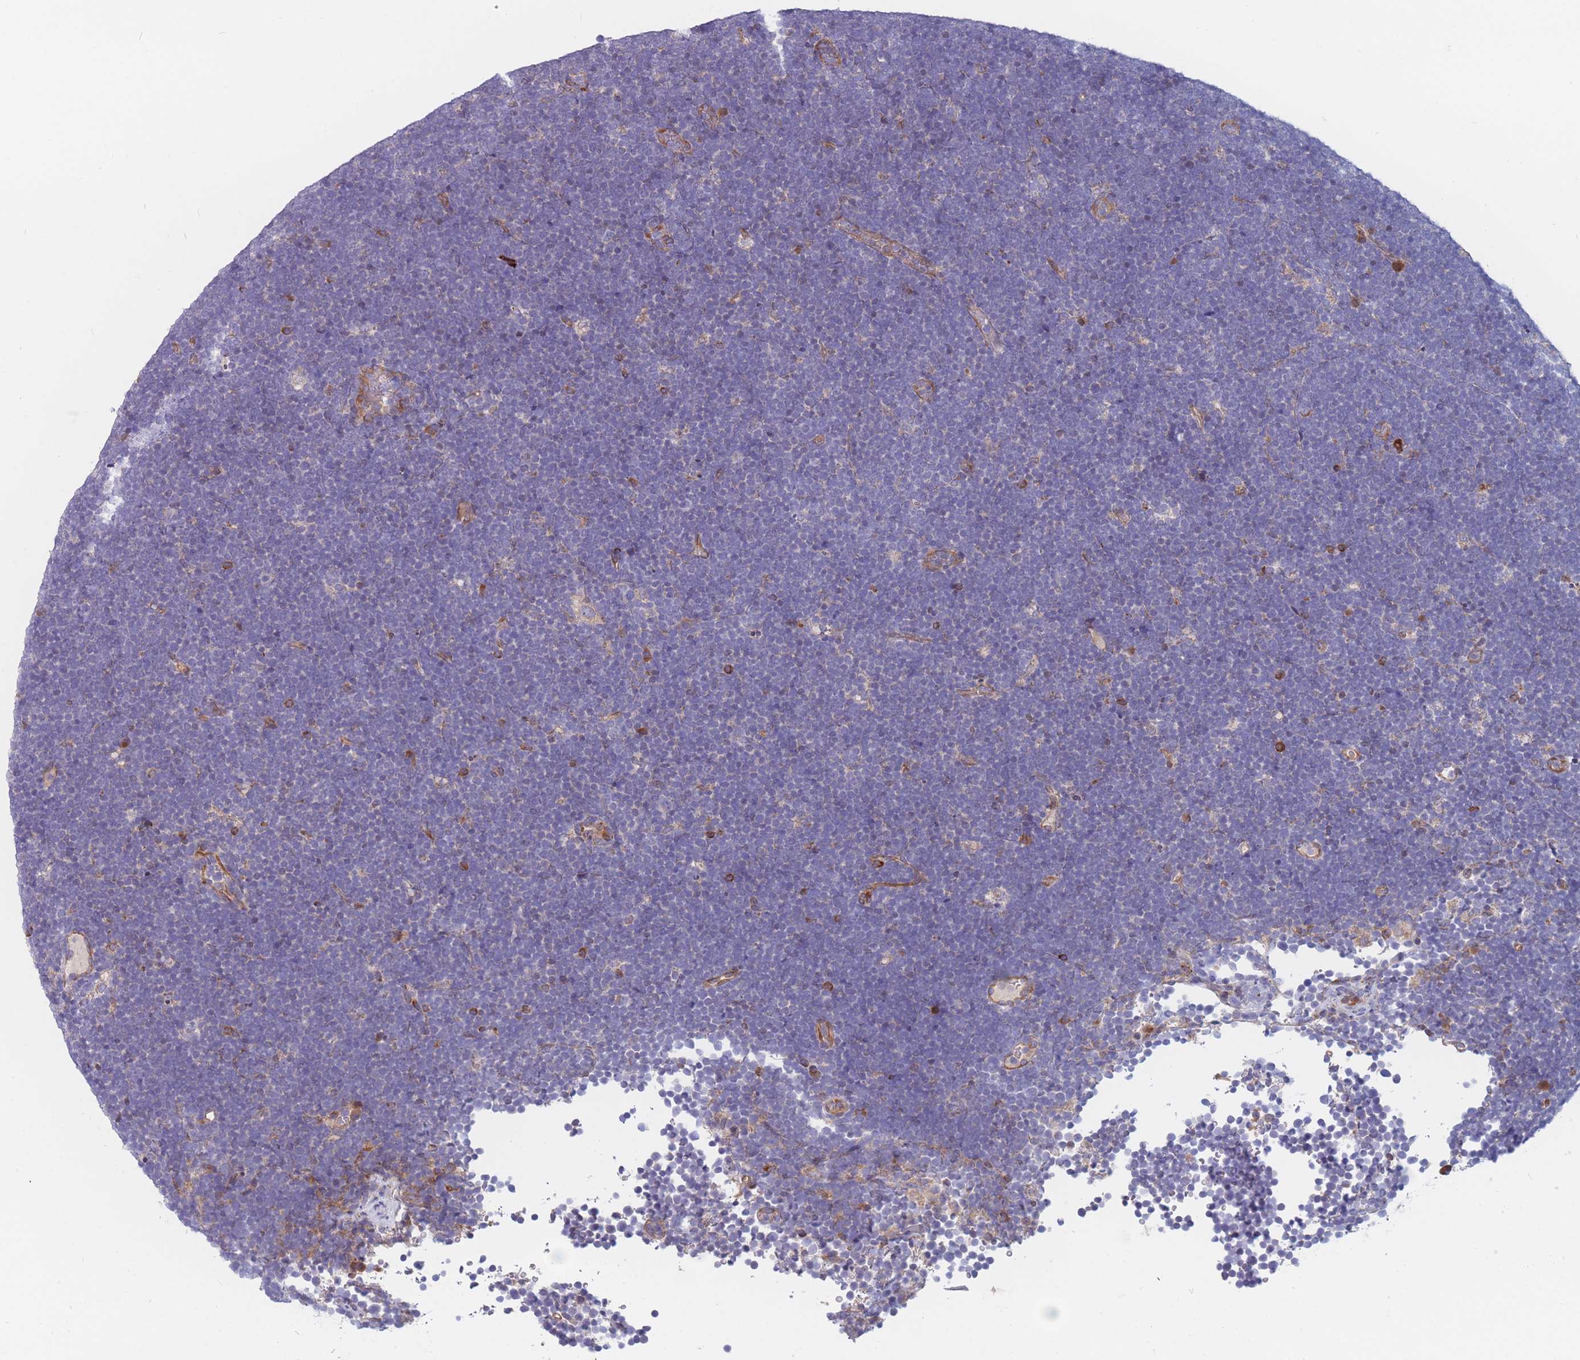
{"staining": {"intensity": "negative", "quantity": "none", "location": "none"}, "tissue": "lymphoma", "cell_type": "Tumor cells", "image_type": "cancer", "snomed": [{"axis": "morphology", "description": "Malignant lymphoma, non-Hodgkin's type, High grade"}, {"axis": "topography", "description": "Lymph node"}], "caption": "Micrograph shows no protein staining in tumor cells of lymphoma tissue. (DAB (3,3'-diaminobenzidine) IHC visualized using brightfield microscopy, high magnification).", "gene": "TMEM131L", "patient": {"sex": "male", "age": 13}}